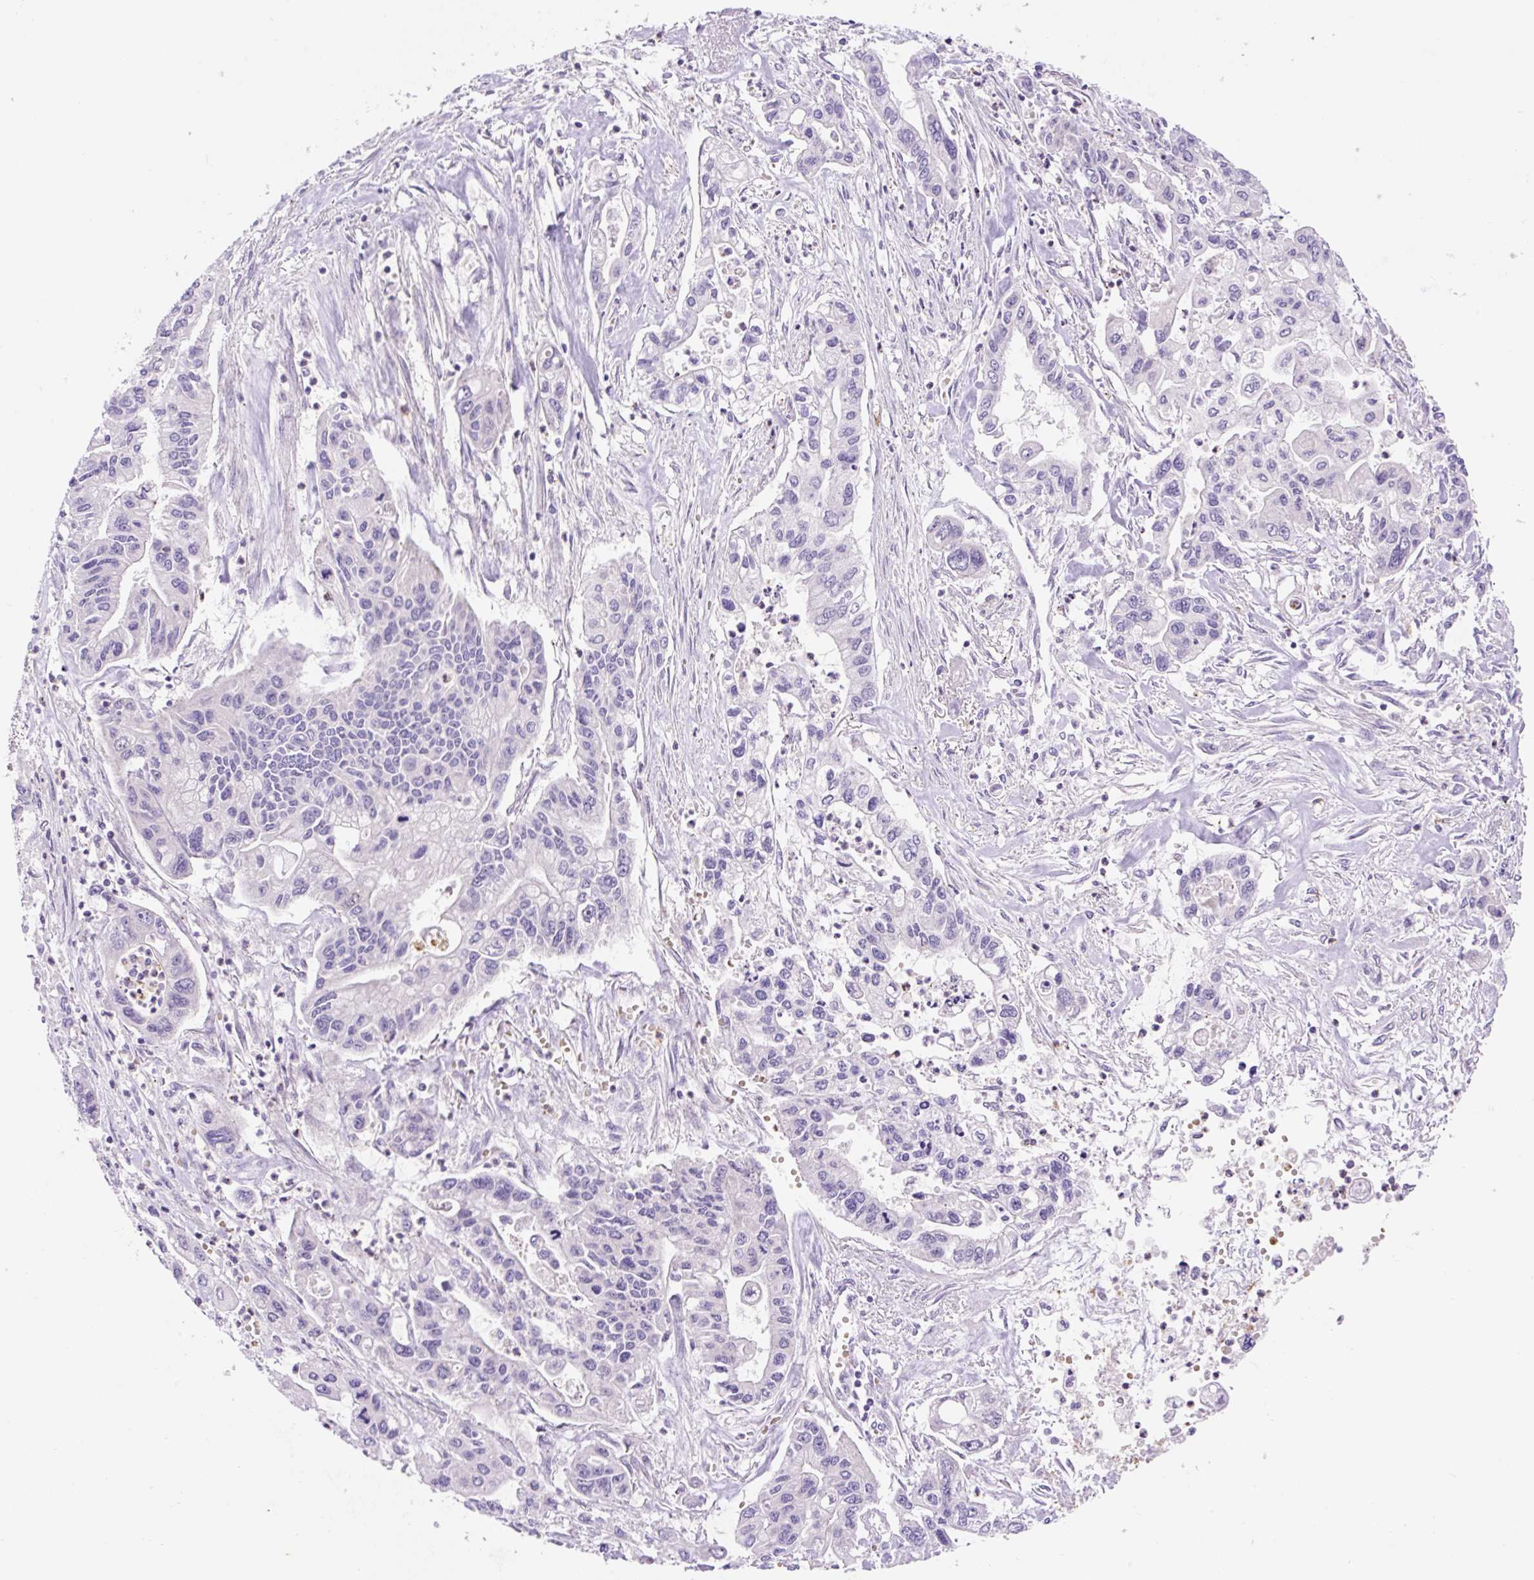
{"staining": {"intensity": "negative", "quantity": "none", "location": "none"}, "tissue": "pancreatic cancer", "cell_type": "Tumor cells", "image_type": "cancer", "snomed": [{"axis": "morphology", "description": "Adenocarcinoma, NOS"}, {"axis": "topography", "description": "Pancreas"}], "caption": "High power microscopy image of an immunohistochemistry (IHC) photomicrograph of pancreatic adenocarcinoma, revealing no significant positivity in tumor cells. (DAB (3,3'-diaminobenzidine) IHC with hematoxylin counter stain).", "gene": "LHFPL5", "patient": {"sex": "male", "age": 62}}